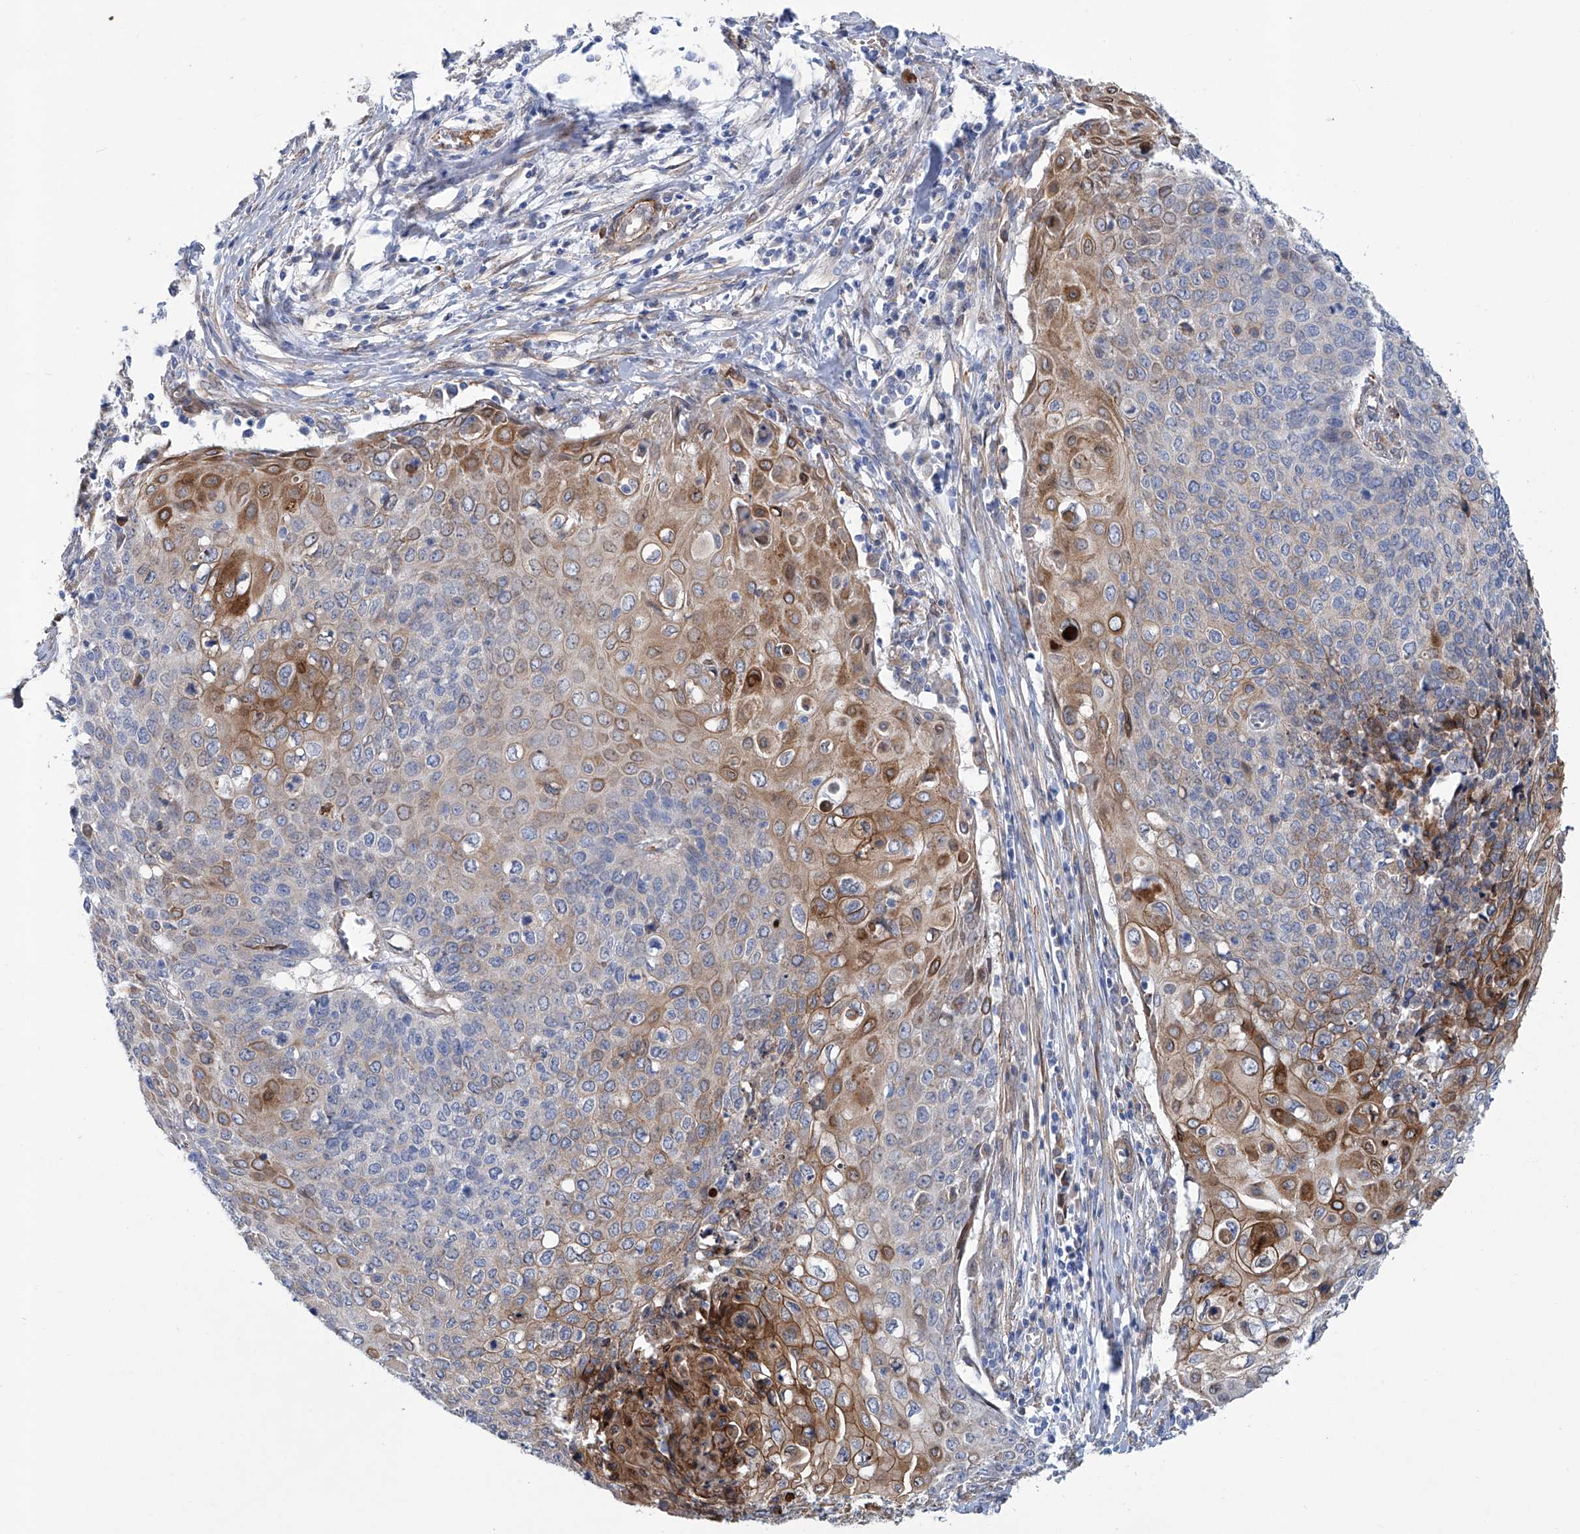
{"staining": {"intensity": "moderate", "quantity": "25%-75%", "location": "cytoplasmic/membranous"}, "tissue": "cervical cancer", "cell_type": "Tumor cells", "image_type": "cancer", "snomed": [{"axis": "morphology", "description": "Squamous cell carcinoma, NOS"}, {"axis": "topography", "description": "Cervix"}], "caption": "Cervical squamous cell carcinoma tissue reveals moderate cytoplasmic/membranous expression in about 25%-75% of tumor cells, visualized by immunohistochemistry. (DAB = brown stain, brightfield microscopy at high magnification).", "gene": "TNN", "patient": {"sex": "female", "age": 39}}